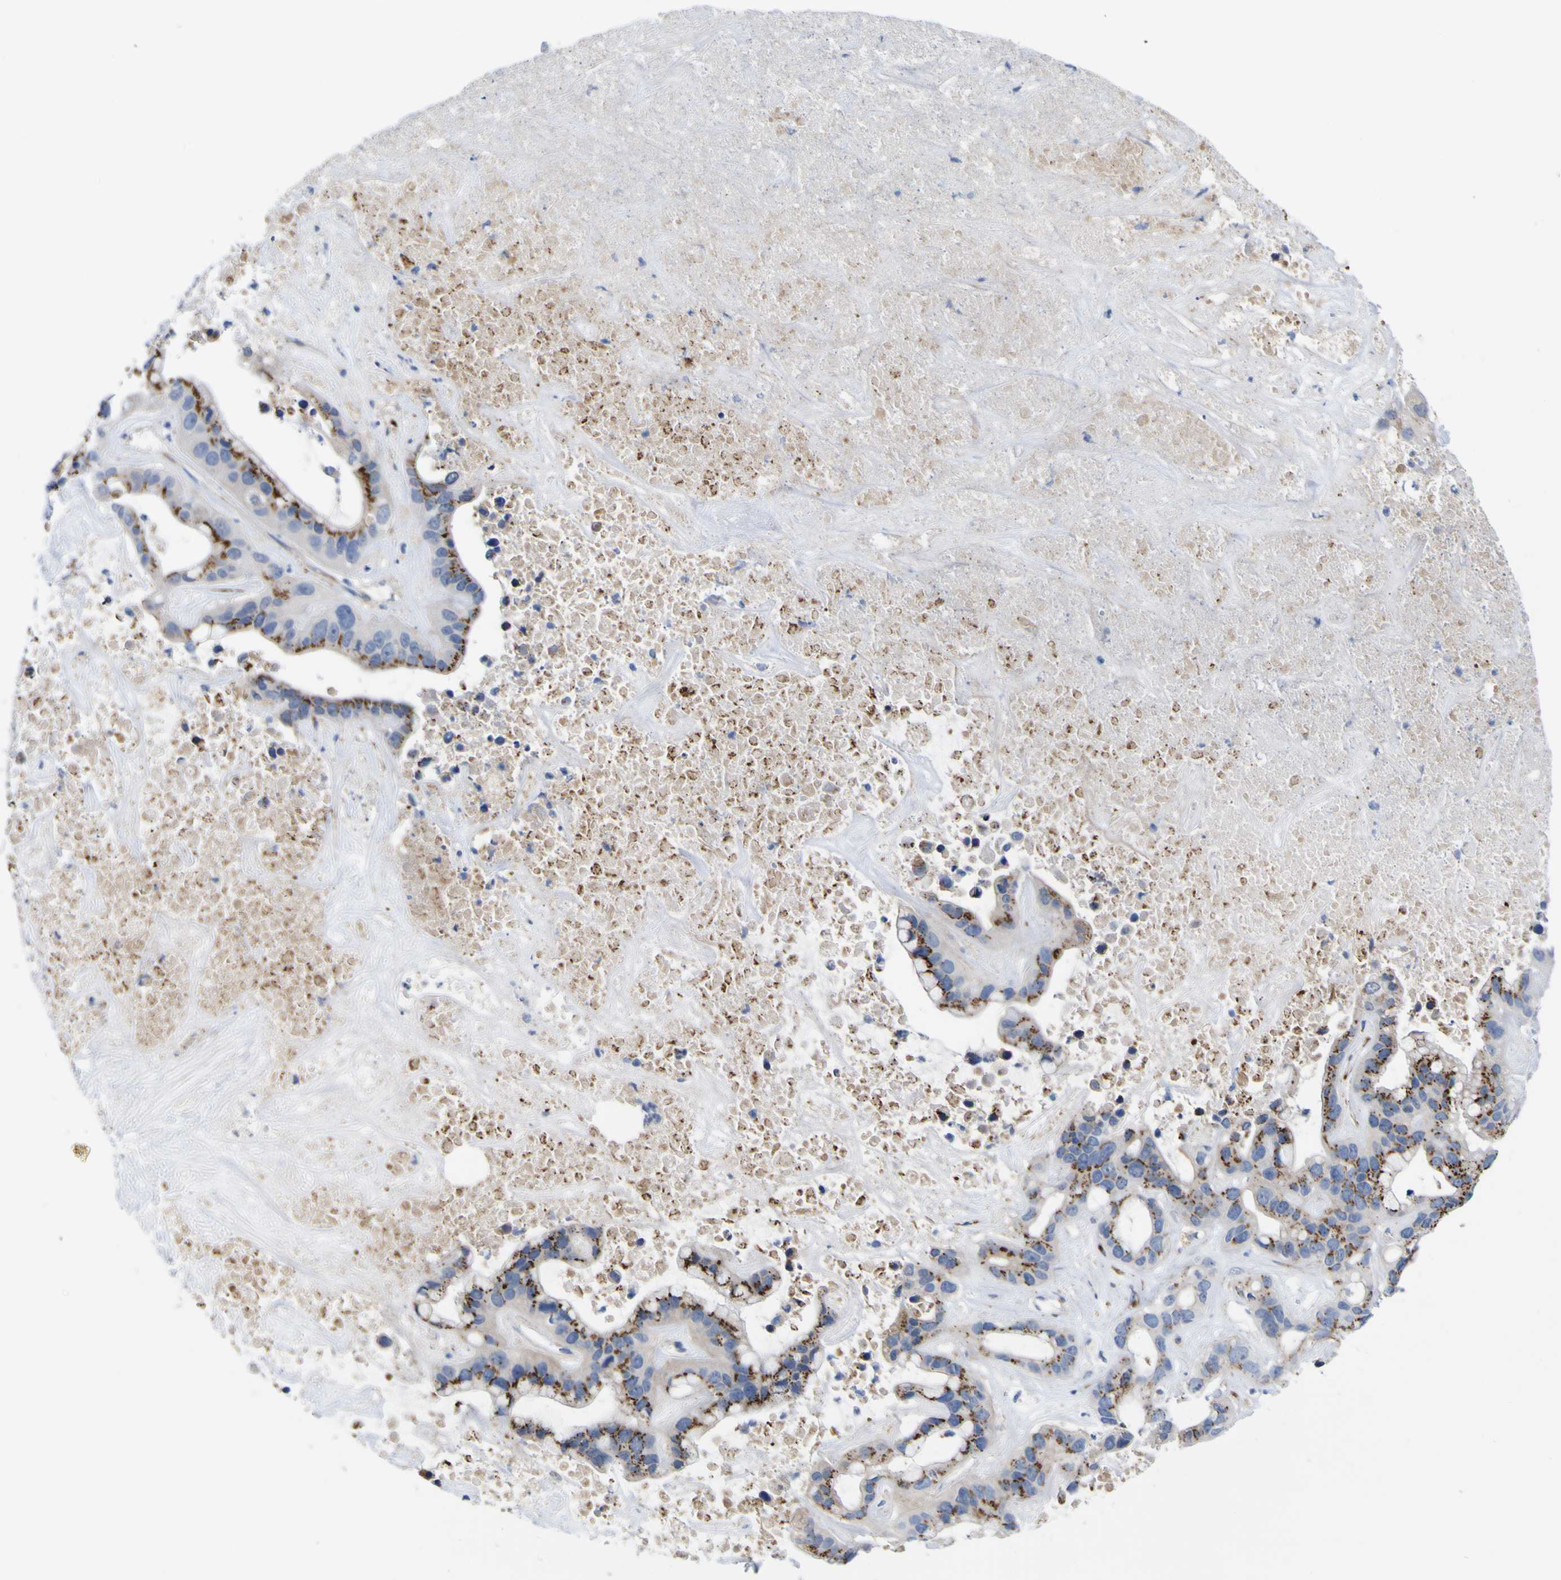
{"staining": {"intensity": "moderate", "quantity": ">75%", "location": "cytoplasmic/membranous"}, "tissue": "liver cancer", "cell_type": "Tumor cells", "image_type": "cancer", "snomed": [{"axis": "morphology", "description": "Cholangiocarcinoma"}, {"axis": "topography", "description": "Liver"}], "caption": "Liver cholangiocarcinoma stained with IHC displays moderate cytoplasmic/membranous positivity in about >75% of tumor cells. The staining was performed using DAB, with brown indicating positive protein expression. Nuclei are stained blue with hematoxylin.", "gene": "PTPRF", "patient": {"sex": "female", "age": 65}}